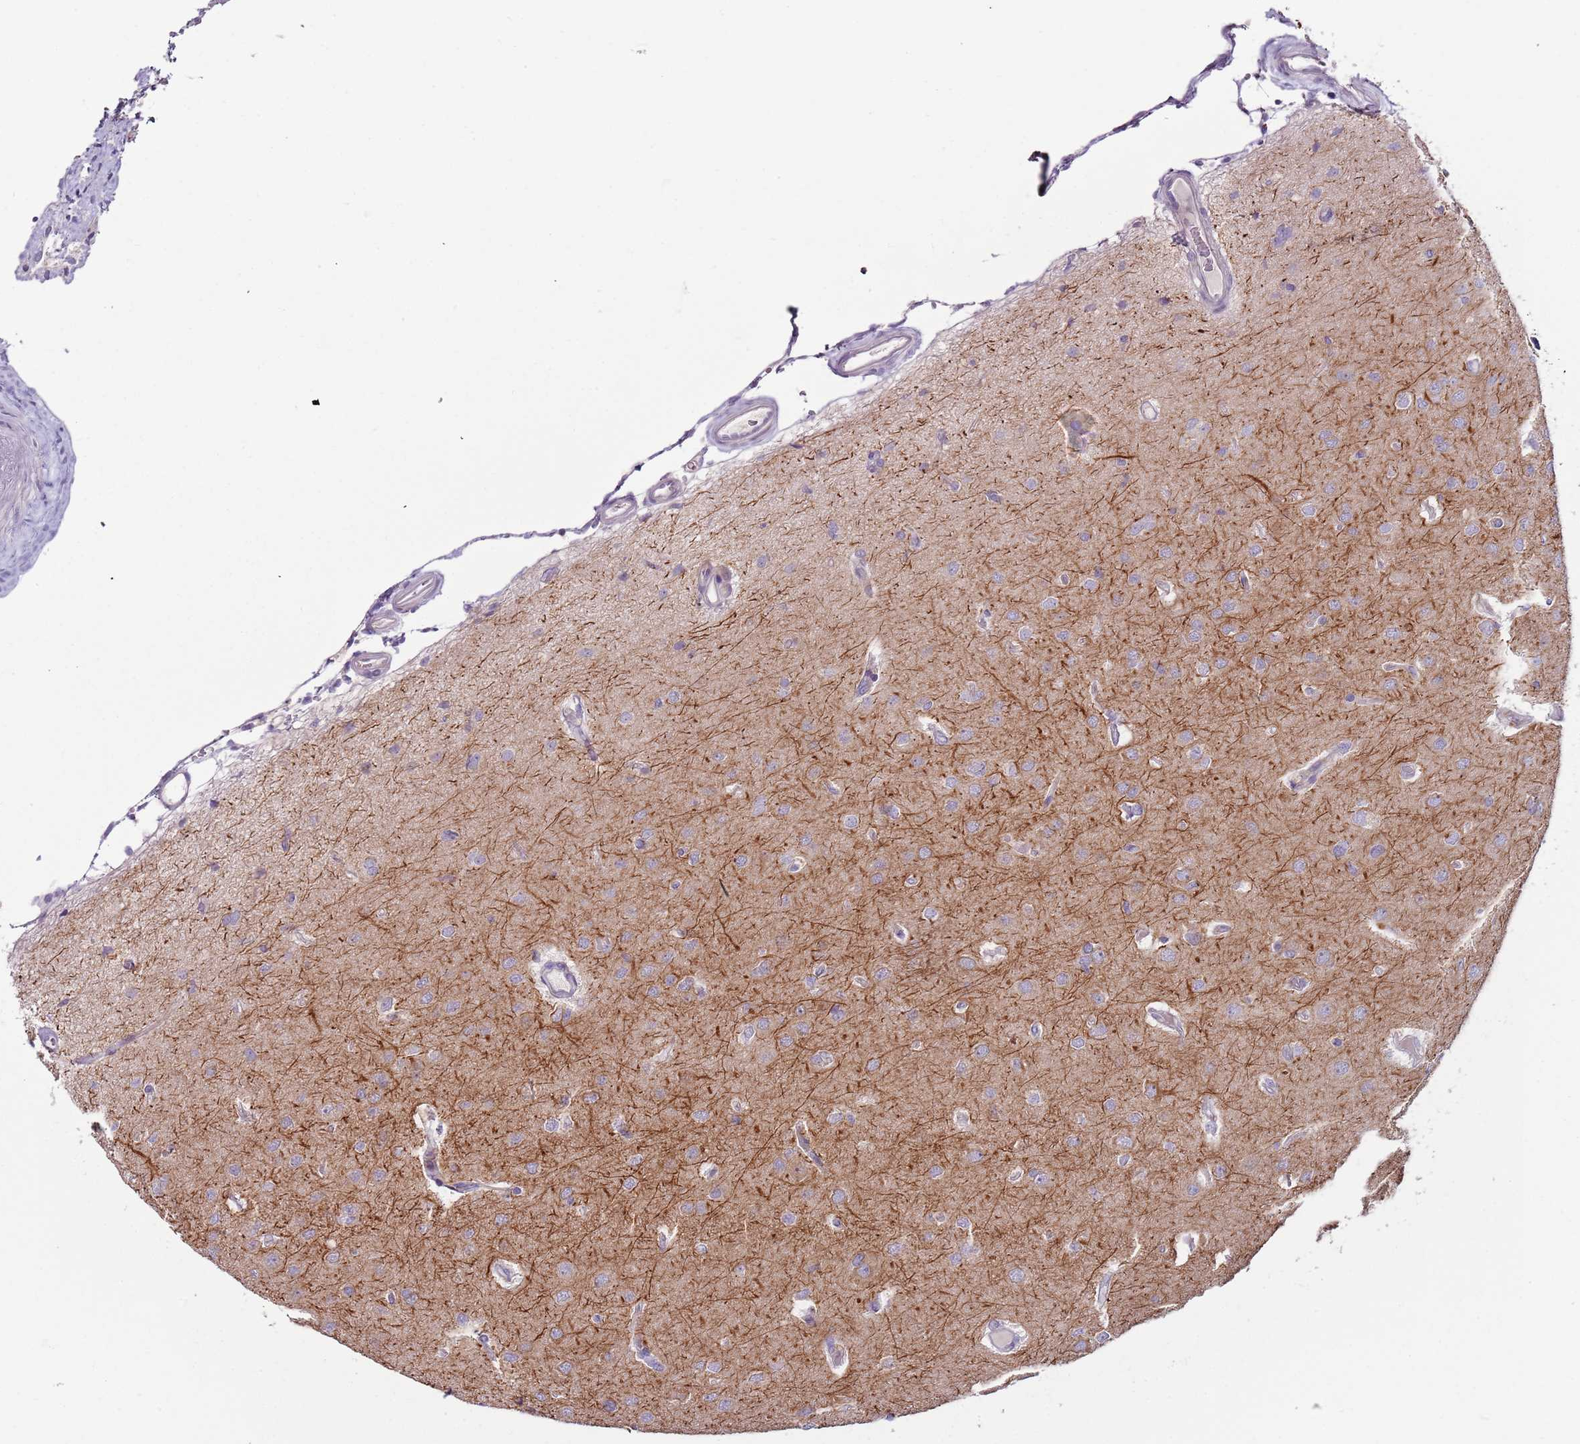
{"staining": {"intensity": "weak", "quantity": "<25%", "location": "cytoplasmic/membranous"}, "tissue": "glioma", "cell_type": "Tumor cells", "image_type": "cancer", "snomed": [{"axis": "morphology", "description": "Glioma, malignant, High grade"}, {"axis": "topography", "description": "Brain"}], "caption": "Glioma stained for a protein using IHC exhibits no expression tumor cells.", "gene": "C2CD3", "patient": {"sex": "male", "age": 77}}